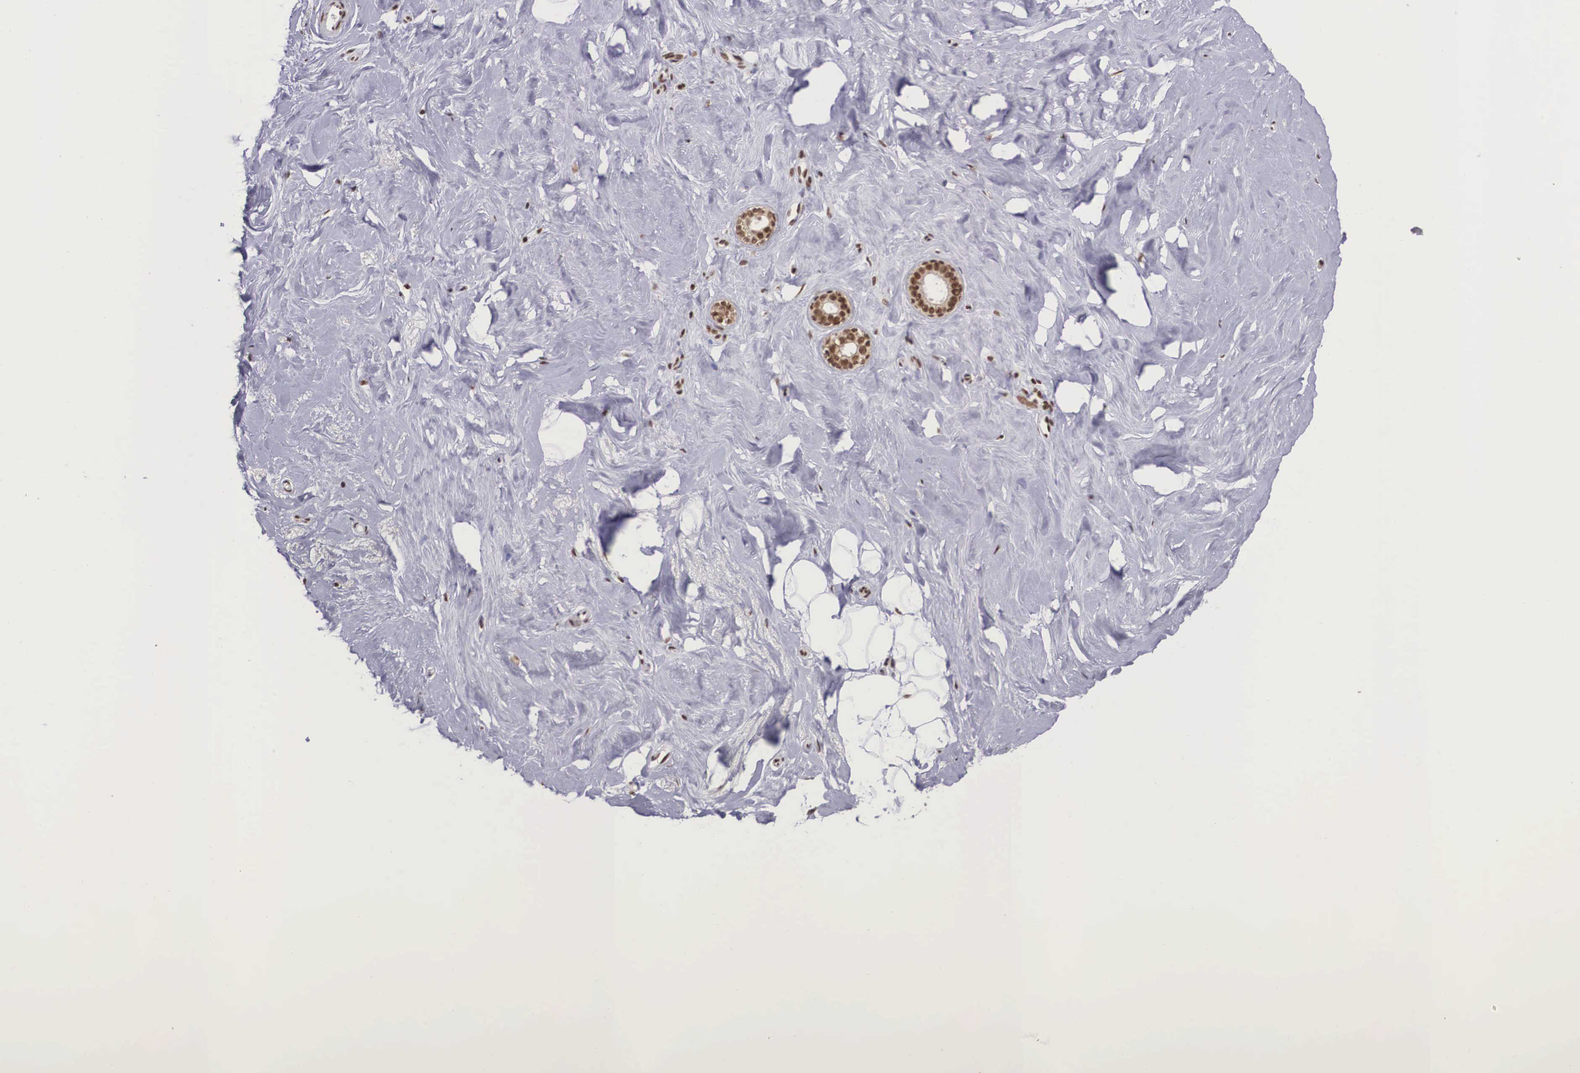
{"staining": {"intensity": "moderate", "quantity": ">75%", "location": "nuclear"}, "tissue": "breast", "cell_type": "Adipocytes", "image_type": "normal", "snomed": [{"axis": "morphology", "description": "Normal tissue, NOS"}, {"axis": "topography", "description": "Breast"}], "caption": "Immunohistochemistry (IHC) histopathology image of unremarkable breast: human breast stained using IHC displays medium levels of moderate protein expression localized specifically in the nuclear of adipocytes, appearing as a nuclear brown color.", "gene": "POLR2F", "patient": {"sex": "female", "age": 54}}